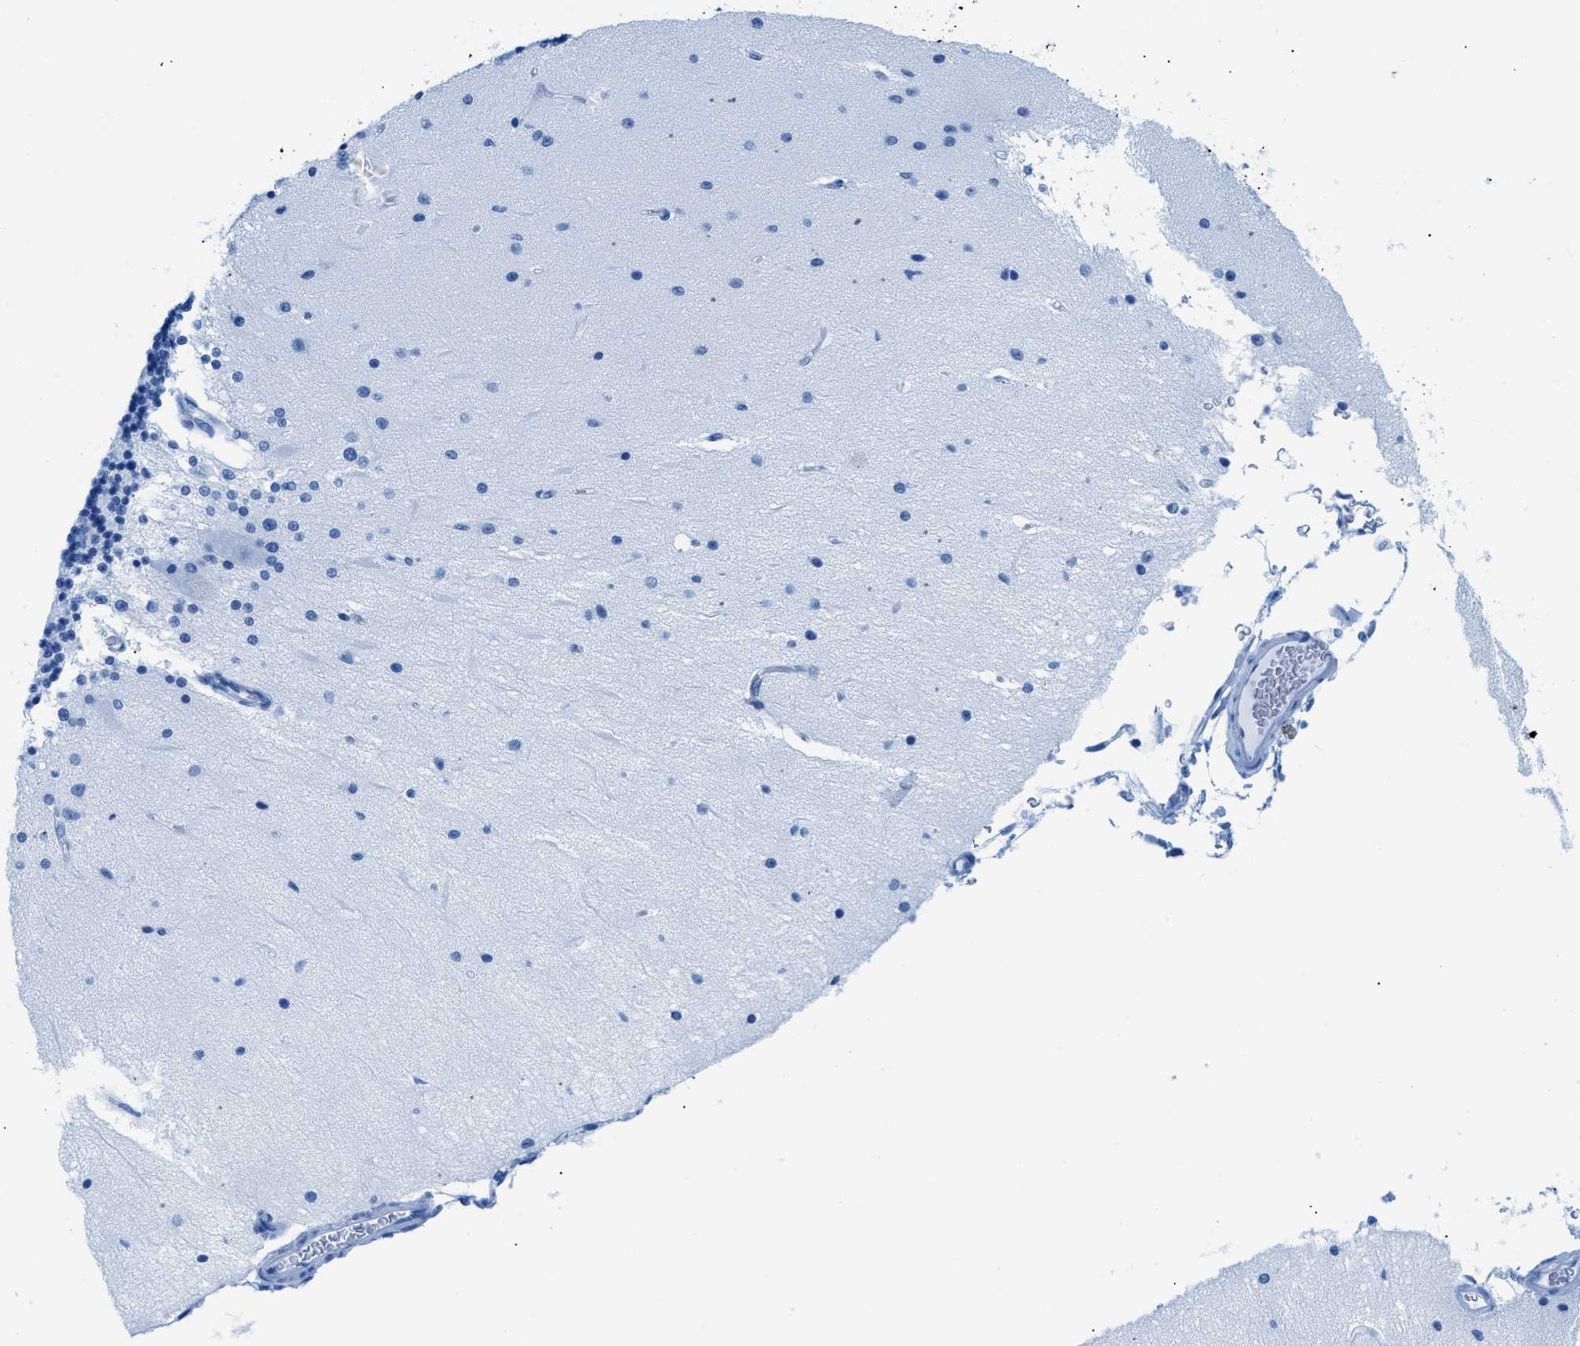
{"staining": {"intensity": "negative", "quantity": "none", "location": "none"}, "tissue": "cerebellum", "cell_type": "Cells in granular layer", "image_type": "normal", "snomed": [{"axis": "morphology", "description": "Normal tissue, NOS"}, {"axis": "topography", "description": "Cerebellum"}], "caption": "The immunohistochemistry image has no significant staining in cells in granular layer of cerebellum.", "gene": "FDCSP", "patient": {"sex": "female", "age": 54}}